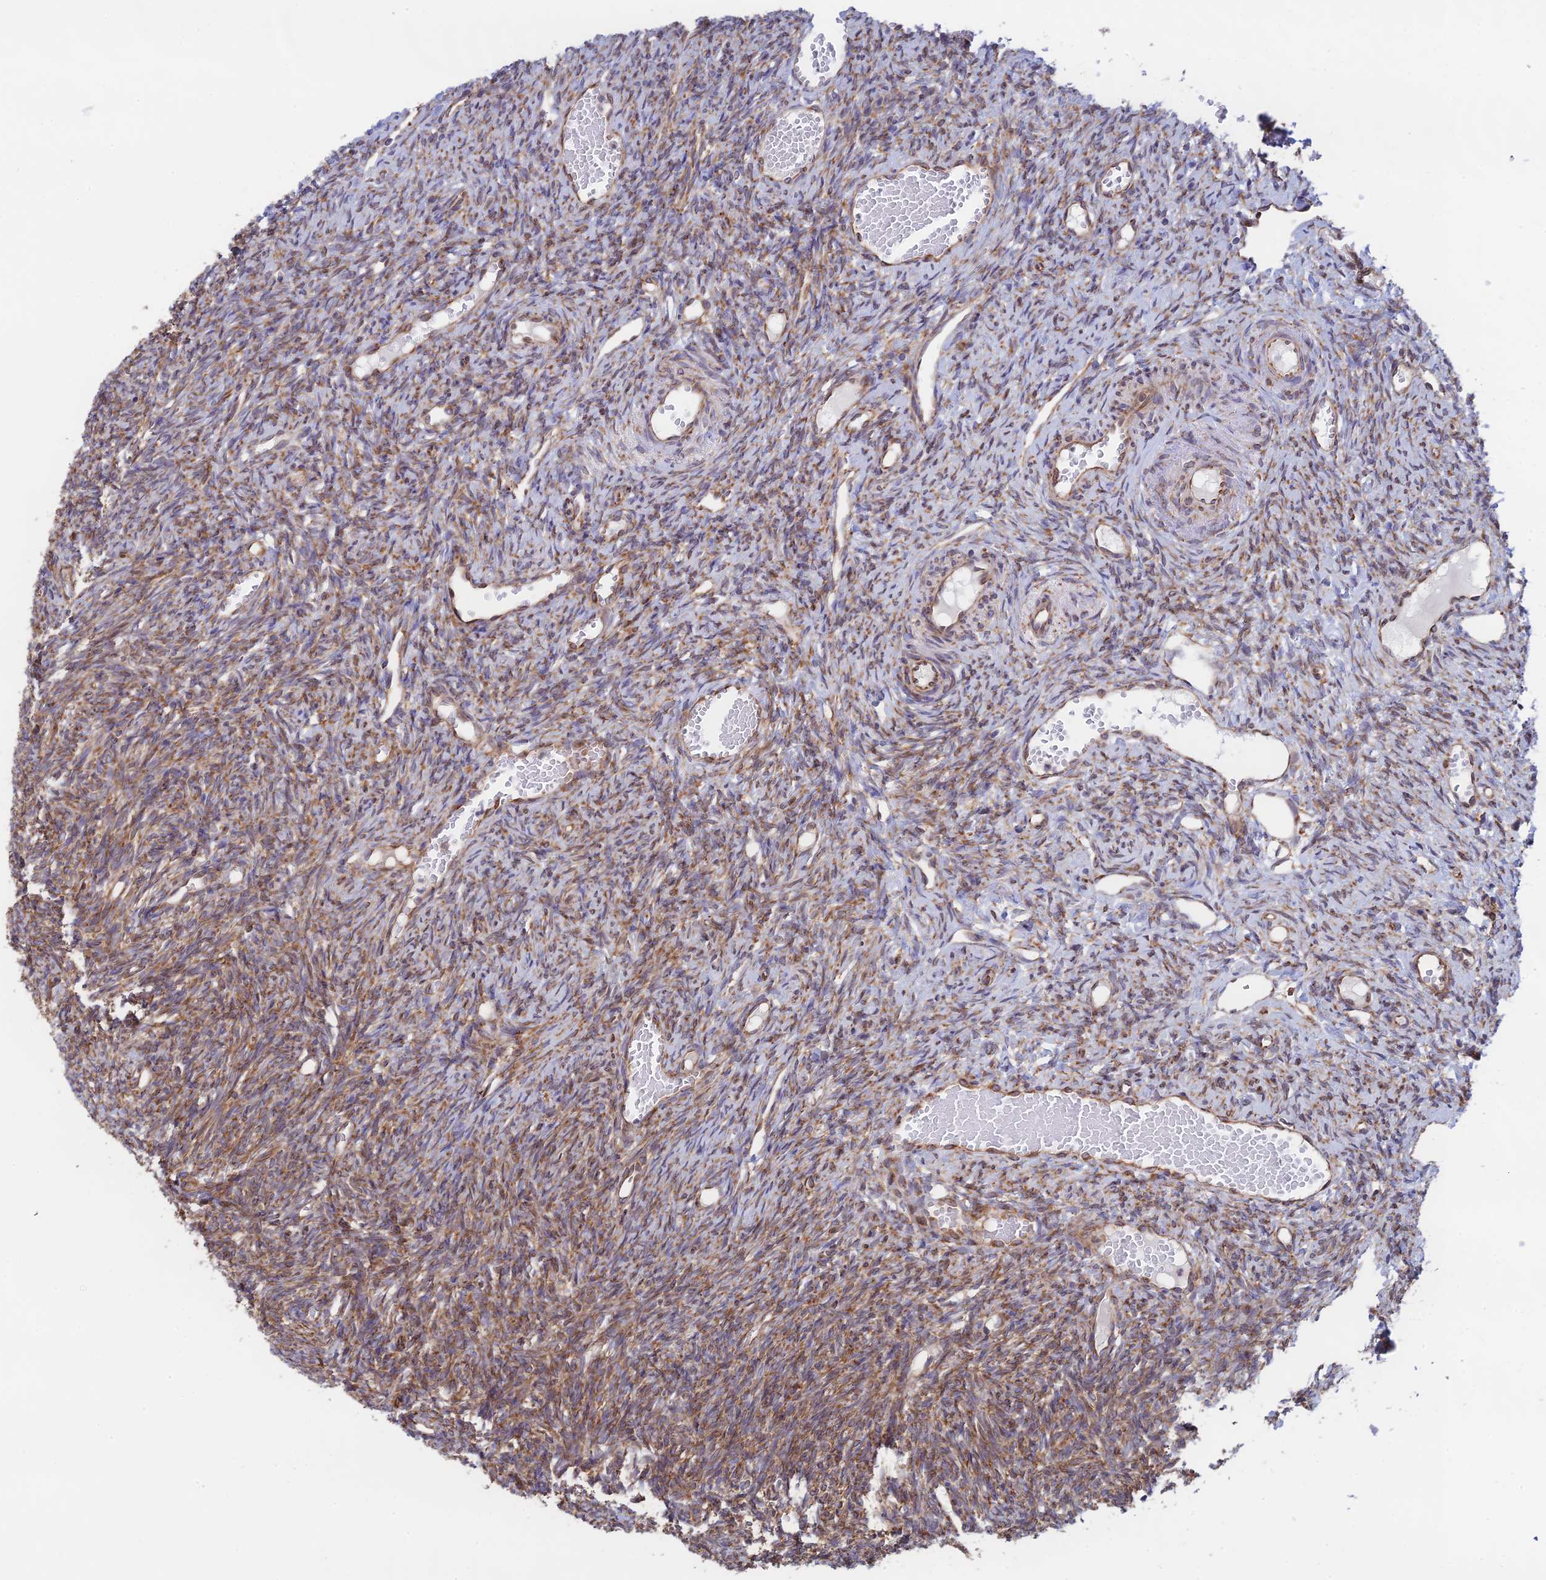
{"staining": {"intensity": "moderate", "quantity": "25%-75%", "location": "cytoplasmic/membranous"}, "tissue": "ovary", "cell_type": "Ovarian stroma cells", "image_type": "normal", "snomed": [{"axis": "morphology", "description": "Normal tissue, NOS"}, {"axis": "topography", "description": "Ovary"}], "caption": "DAB immunohistochemical staining of unremarkable human ovary displays moderate cytoplasmic/membranous protein expression in about 25%-75% of ovarian stroma cells. The staining was performed using DAB, with brown indicating positive protein expression. Nuclei are stained blue with hematoxylin.", "gene": "CCDC69", "patient": {"sex": "female", "age": 51}}